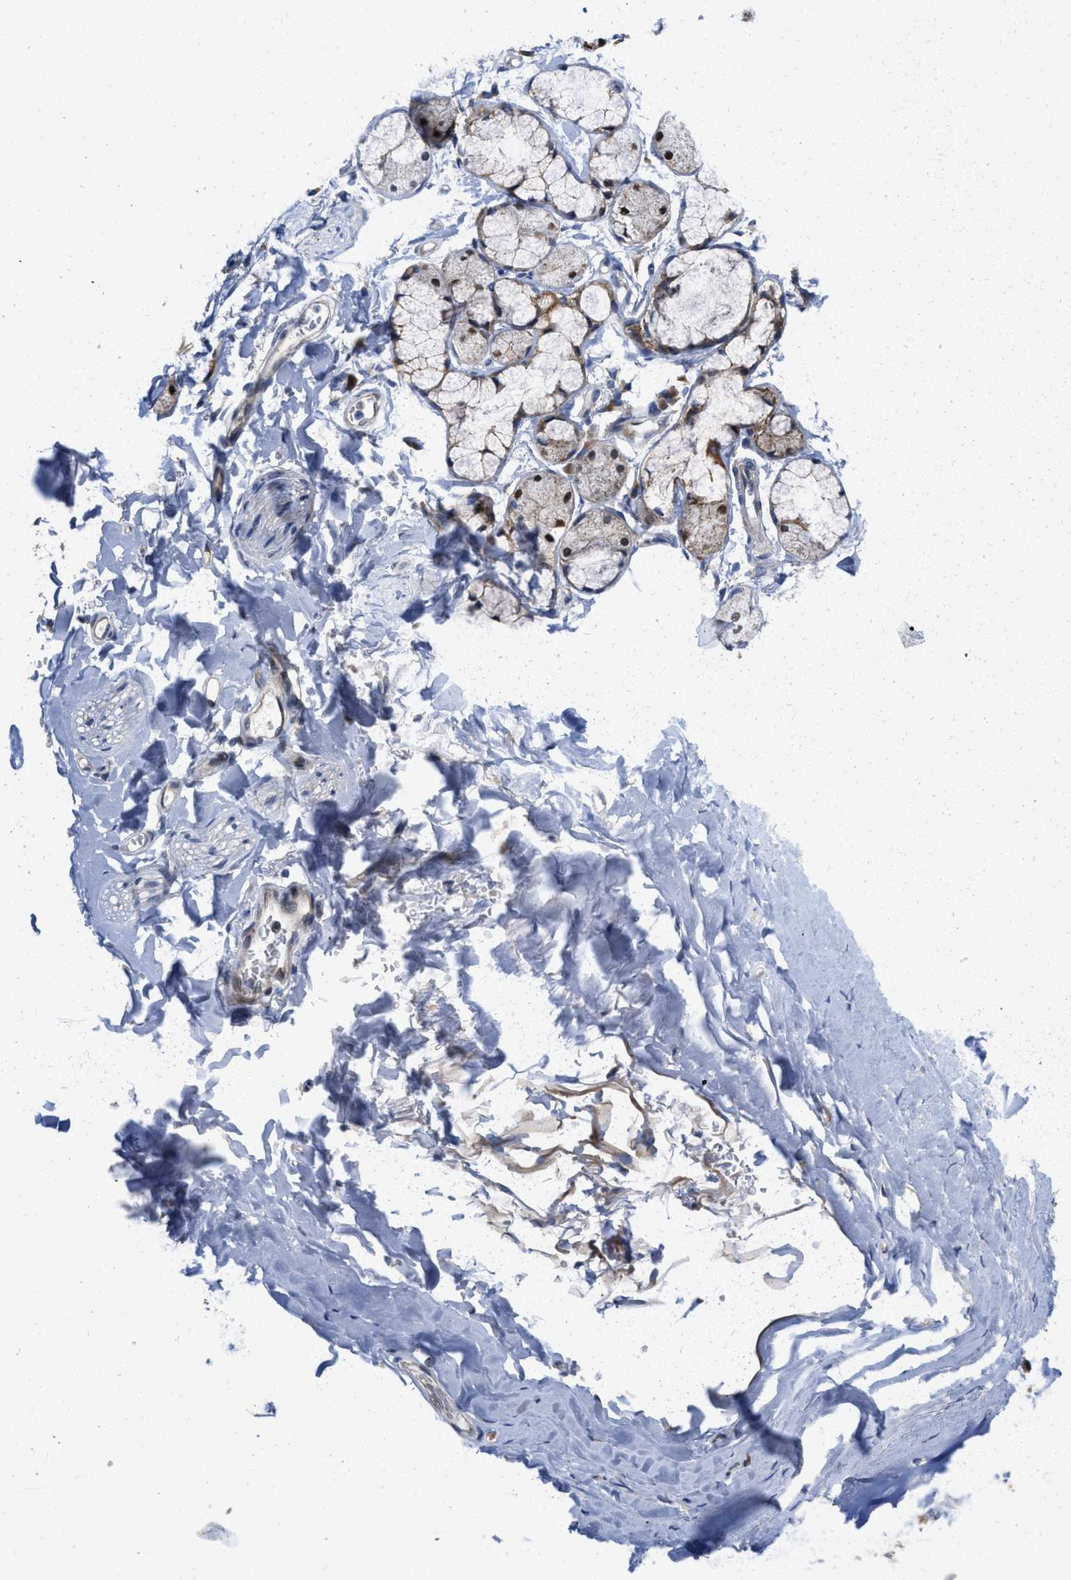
{"staining": {"intensity": "moderate", "quantity": ">75%", "location": "cytoplasmic/membranous"}, "tissue": "adipose tissue", "cell_type": "Adipocytes", "image_type": "normal", "snomed": [{"axis": "morphology", "description": "Normal tissue, NOS"}, {"axis": "topography", "description": "Cartilage tissue"}, {"axis": "topography", "description": "Bronchus"}], "caption": "Brown immunohistochemical staining in benign human adipose tissue displays moderate cytoplasmic/membranous positivity in approximately >75% of adipocytes.", "gene": "CDPF1", "patient": {"sex": "female", "age": 73}}